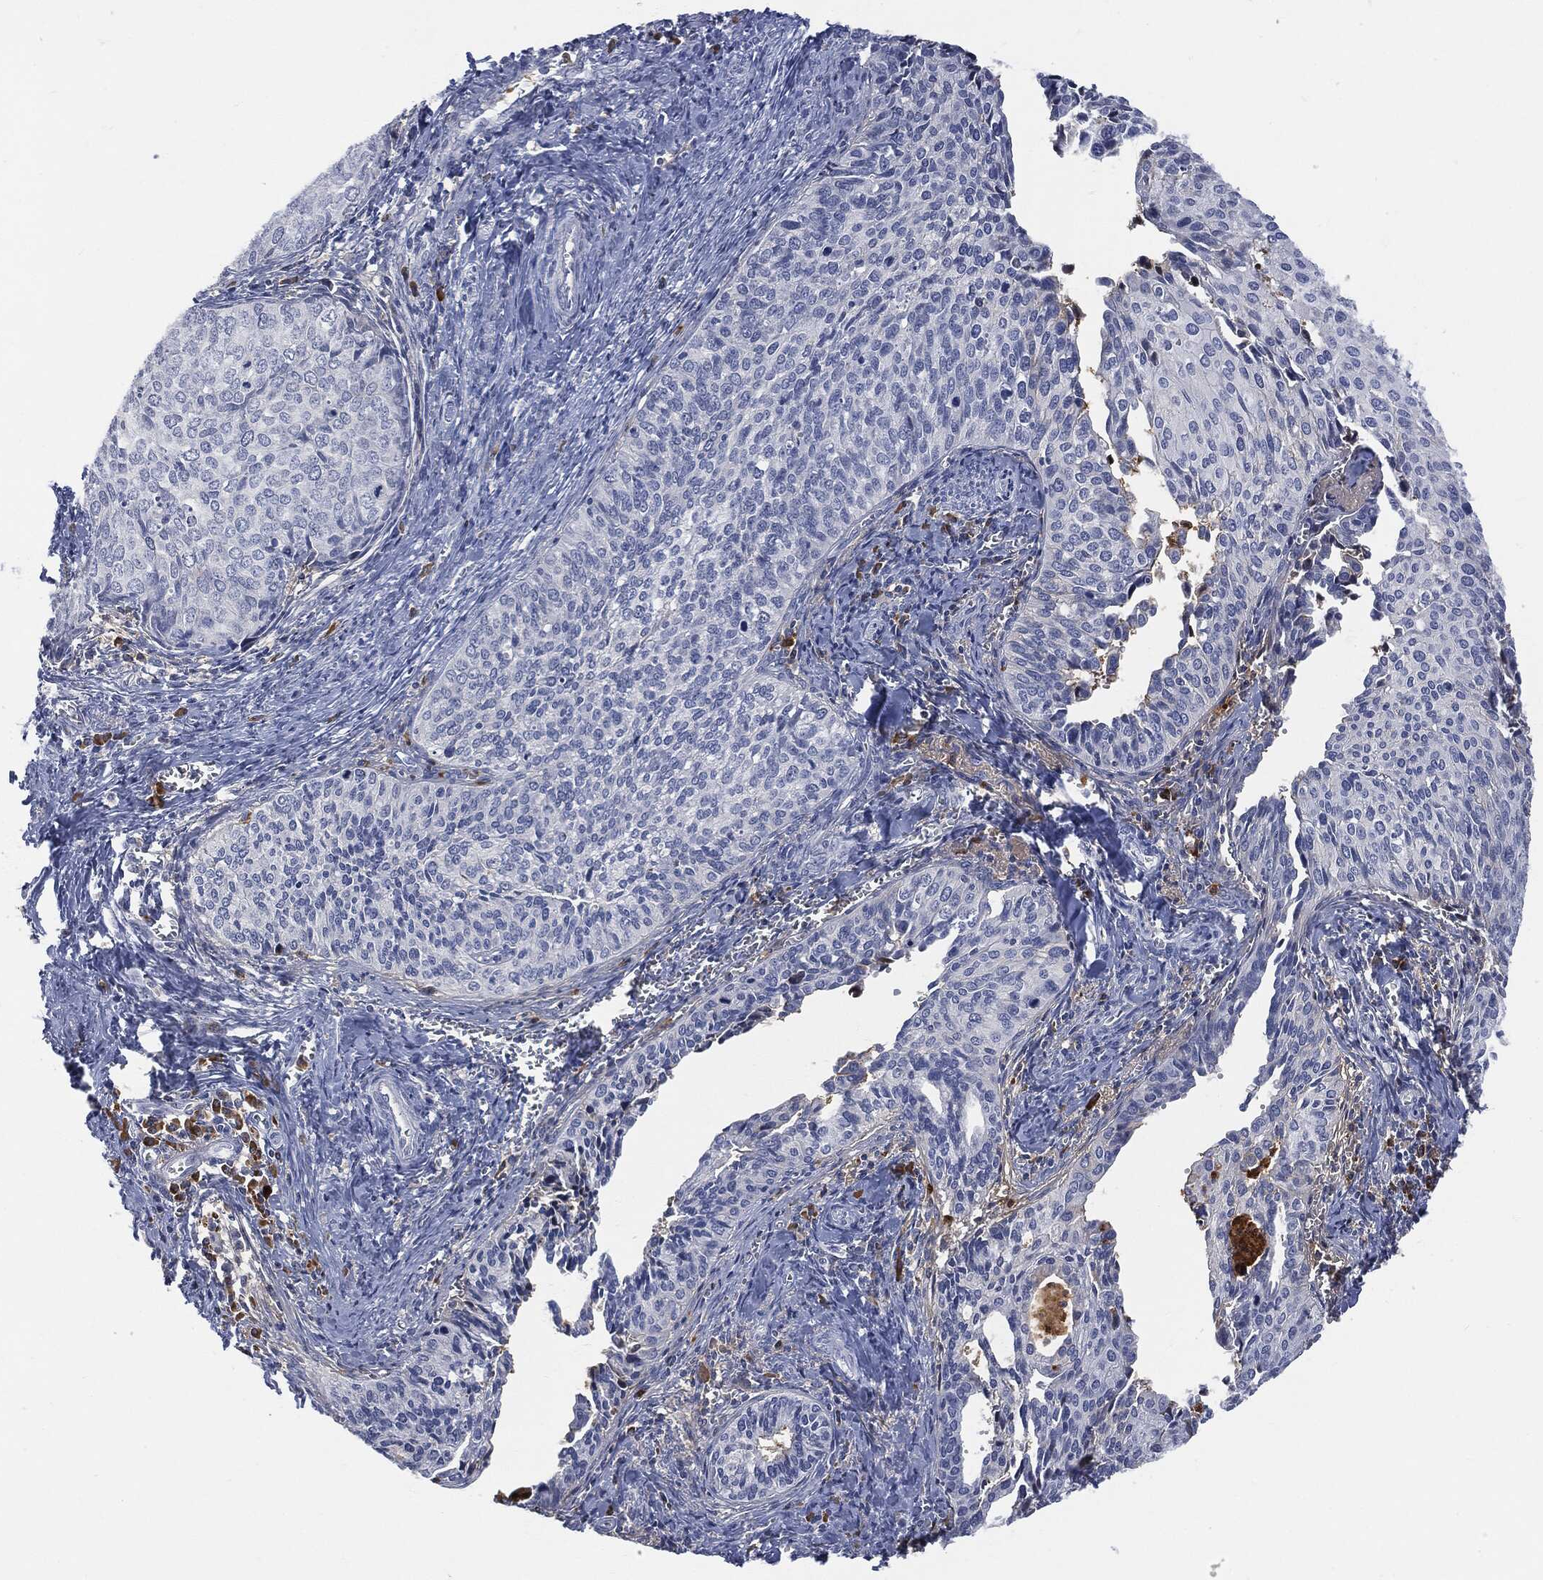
{"staining": {"intensity": "negative", "quantity": "none", "location": "none"}, "tissue": "cervical cancer", "cell_type": "Tumor cells", "image_type": "cancer", "snomed": [{"axis": "morphology", "description": "Squamous cell carcinoma, NOS"}, {"axis": "topography", "description": "Cervix"}], "caption": "Tumor cells show no significant protein staining in cervical cancer.", "gene": "BTK", "patient": {"sex": "female", "age": 29}}